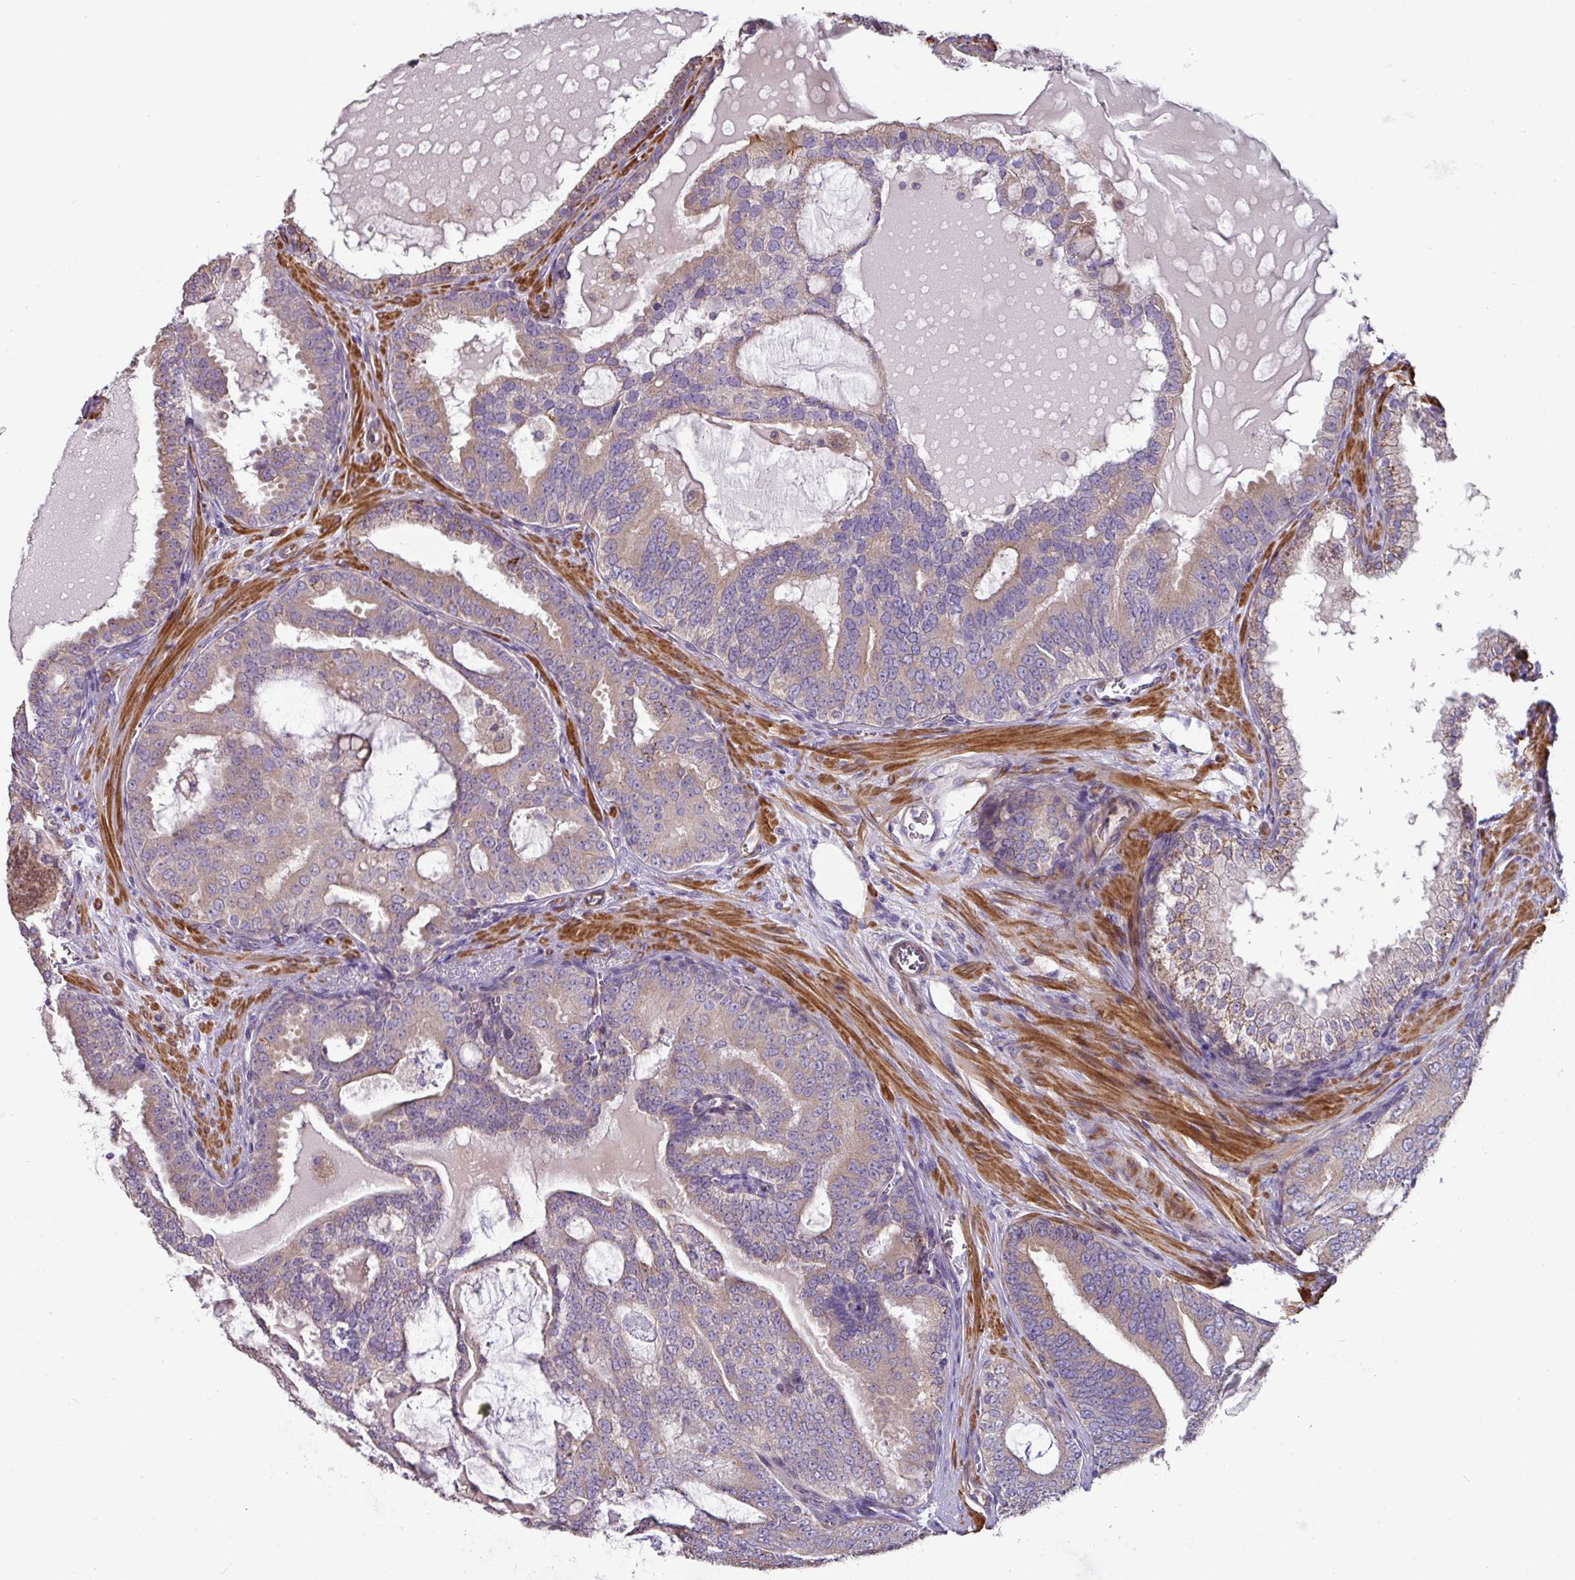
{"staining": {"intensity": "weak", "quantity": "25%-75%", "location": "cytoplasmic/membranous"}, "tissue": "prostate cancer", "cell_type": "Tumor cells", "image_type": "cancer", "snomed": [{"axis": "morphology", "description": "Adenocarcinoma, High grade"}, {"axis": "topography", "description": "Prostate"}], "caption": "Protein expression by immunohistochemistry (IHC) demonstrates weak cytoplasmic/membranous positivity in approximately 25%-75% of tumor cells in prostate high-grade adenocarcinoma.", "gene": "MRRF", "patient": {"sex": "male", "age": 55}}